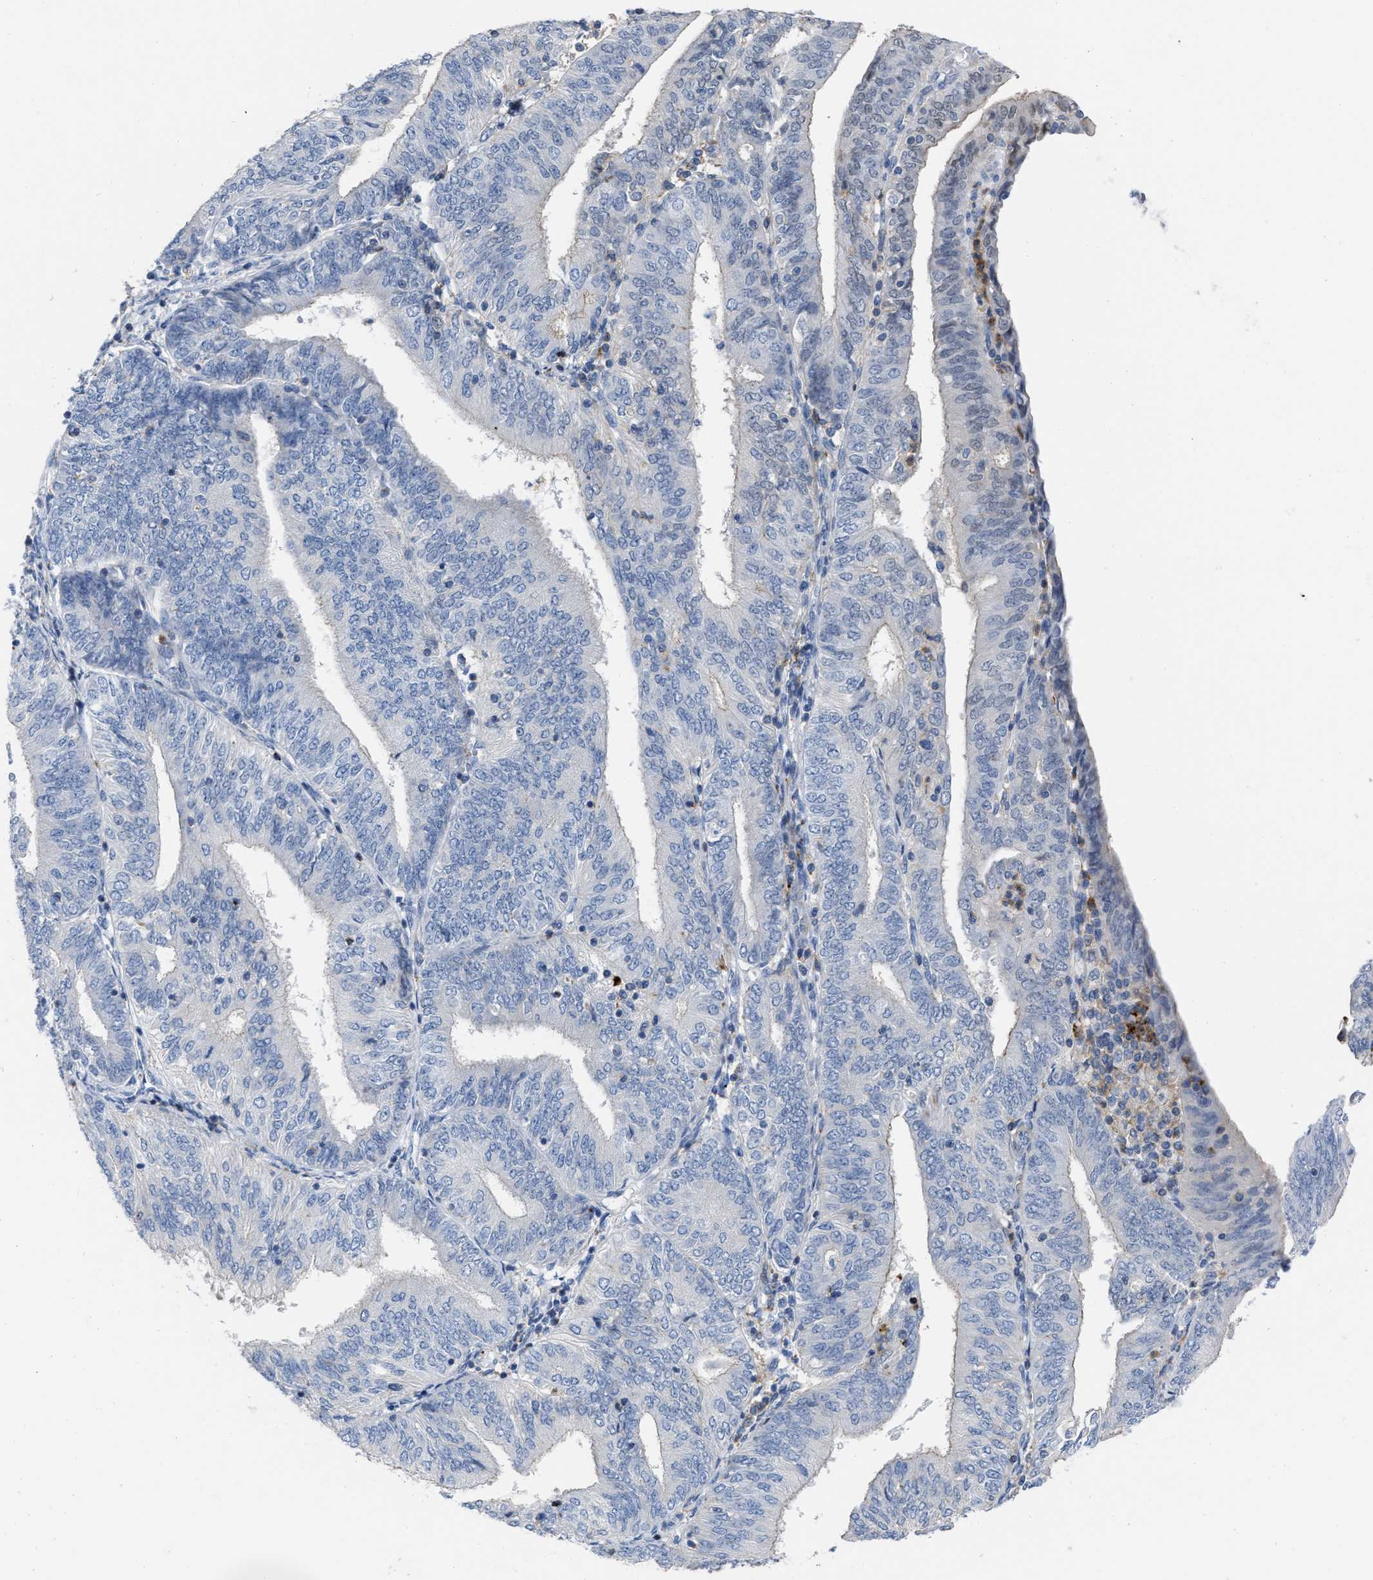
{"staining": {"intensity": "negative", "quantity": "none", "location": "none"}, "tissue": "endometrial cancer", "cell_type": "Tumor cells", "image_type": "cancer", "snomed": [{"axis": "morphology", "description": "Adenocarcinoma, NOS"}, {"axis": "topography", "description": "Endometrium"}], "caption": "This is an immunohistochemistry (IHC) micrograph of endometrial cancer (adenocarcinoma). There is no positivity in tumor cells.", "gene": "PRMT2", "patient": {"sex": "female", "age": 58}}